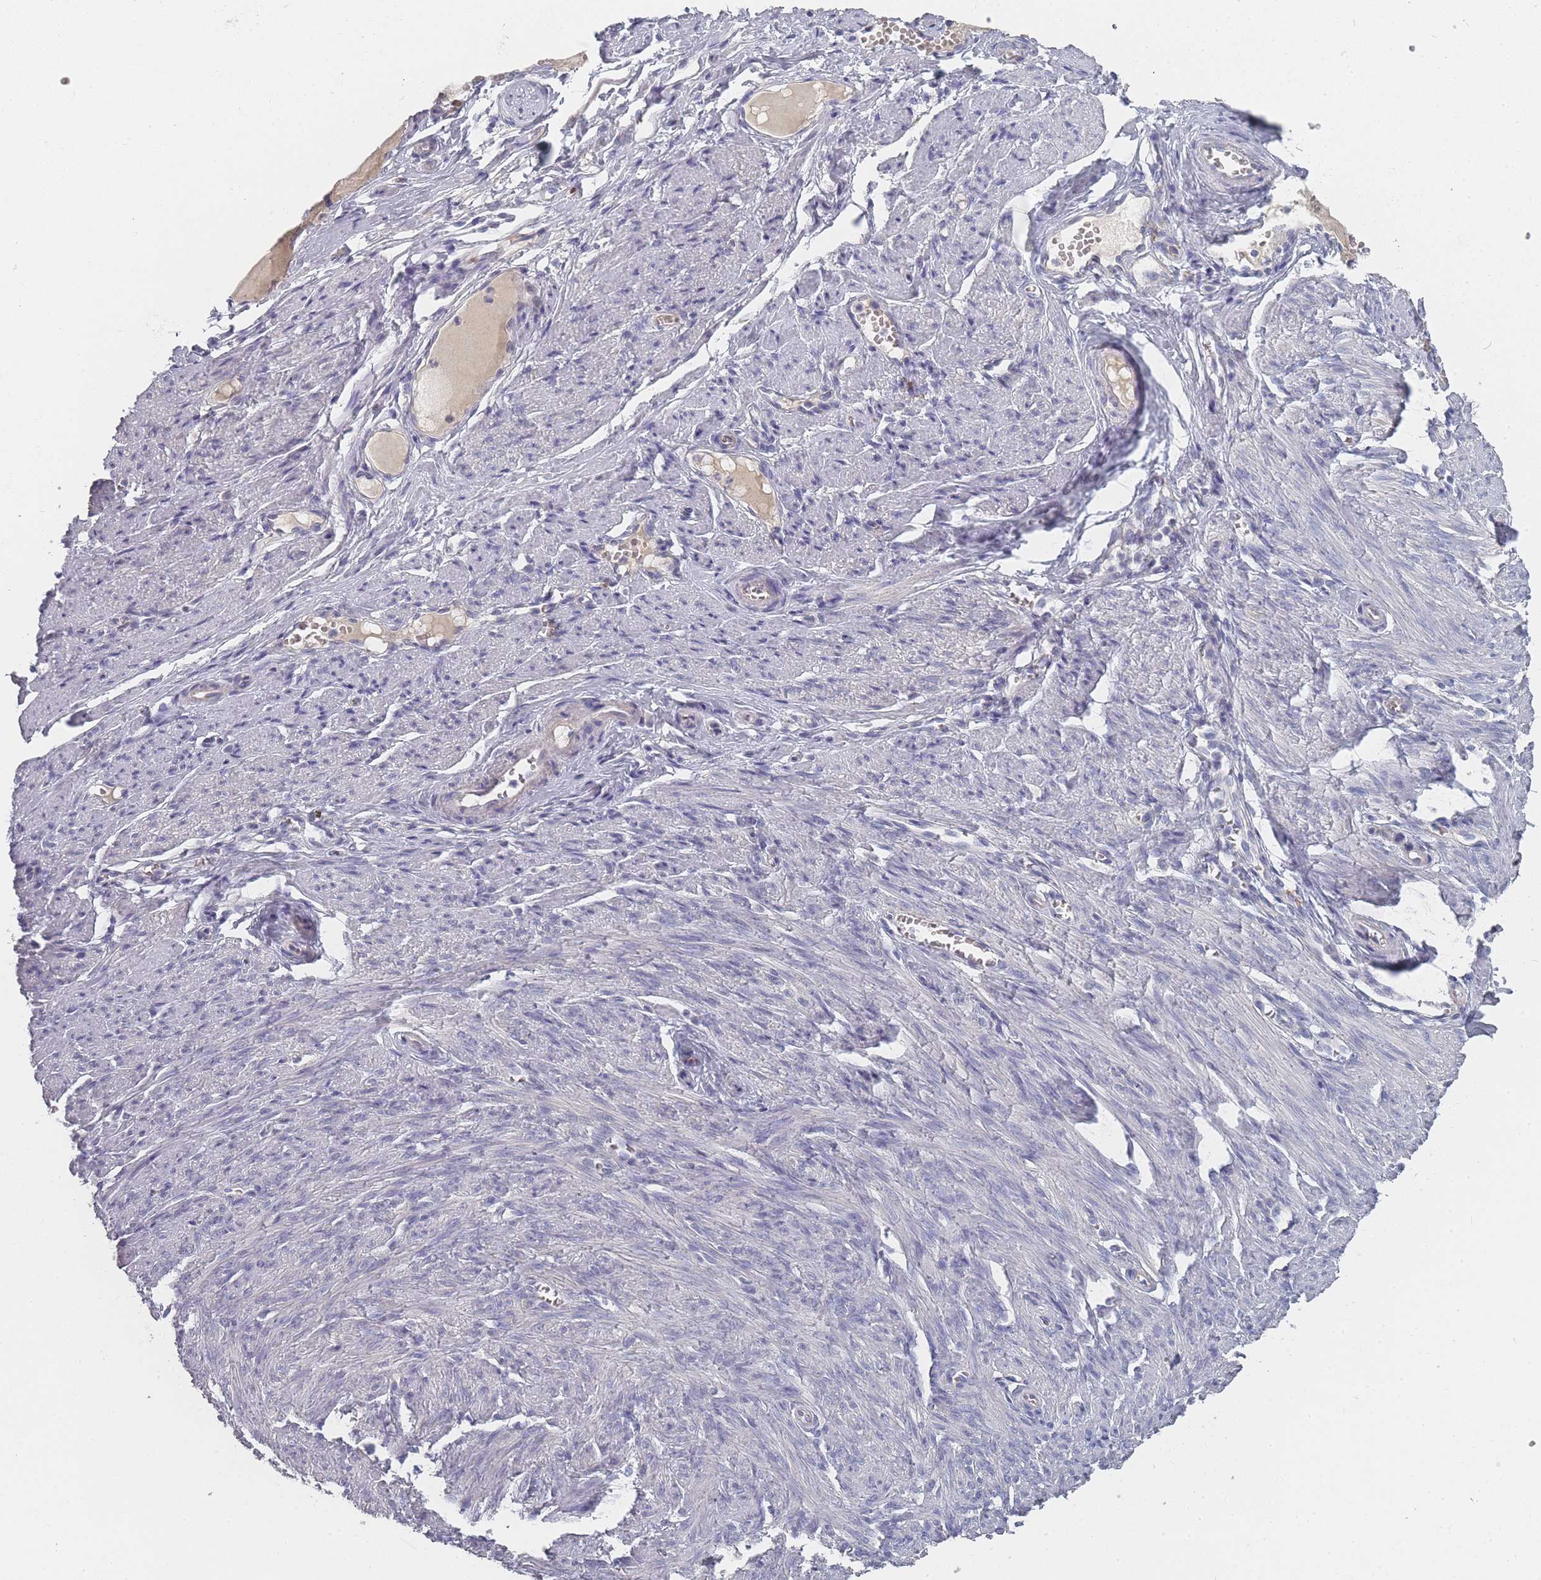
{"staining": {"intensity": "negative", "quantity": "none", "location": "none"}, "tissue": "soft tissue", "cell_type": "Fibroblasts", "image_type": "normal", "snomed": [{"axis": "morphology", "description": "Normal tissue, NOS"}, {"axis": "topography", "description": "Smooth muscle"}, {"axis": "topography", "description": "Peripheral nerve tissue"}], "caption": "Protein analysis of normal soft tissue shows no significant staining in fibroblasts.", "gene": "SLC35E4", "patient": {"sex": "female", "age": 39}}